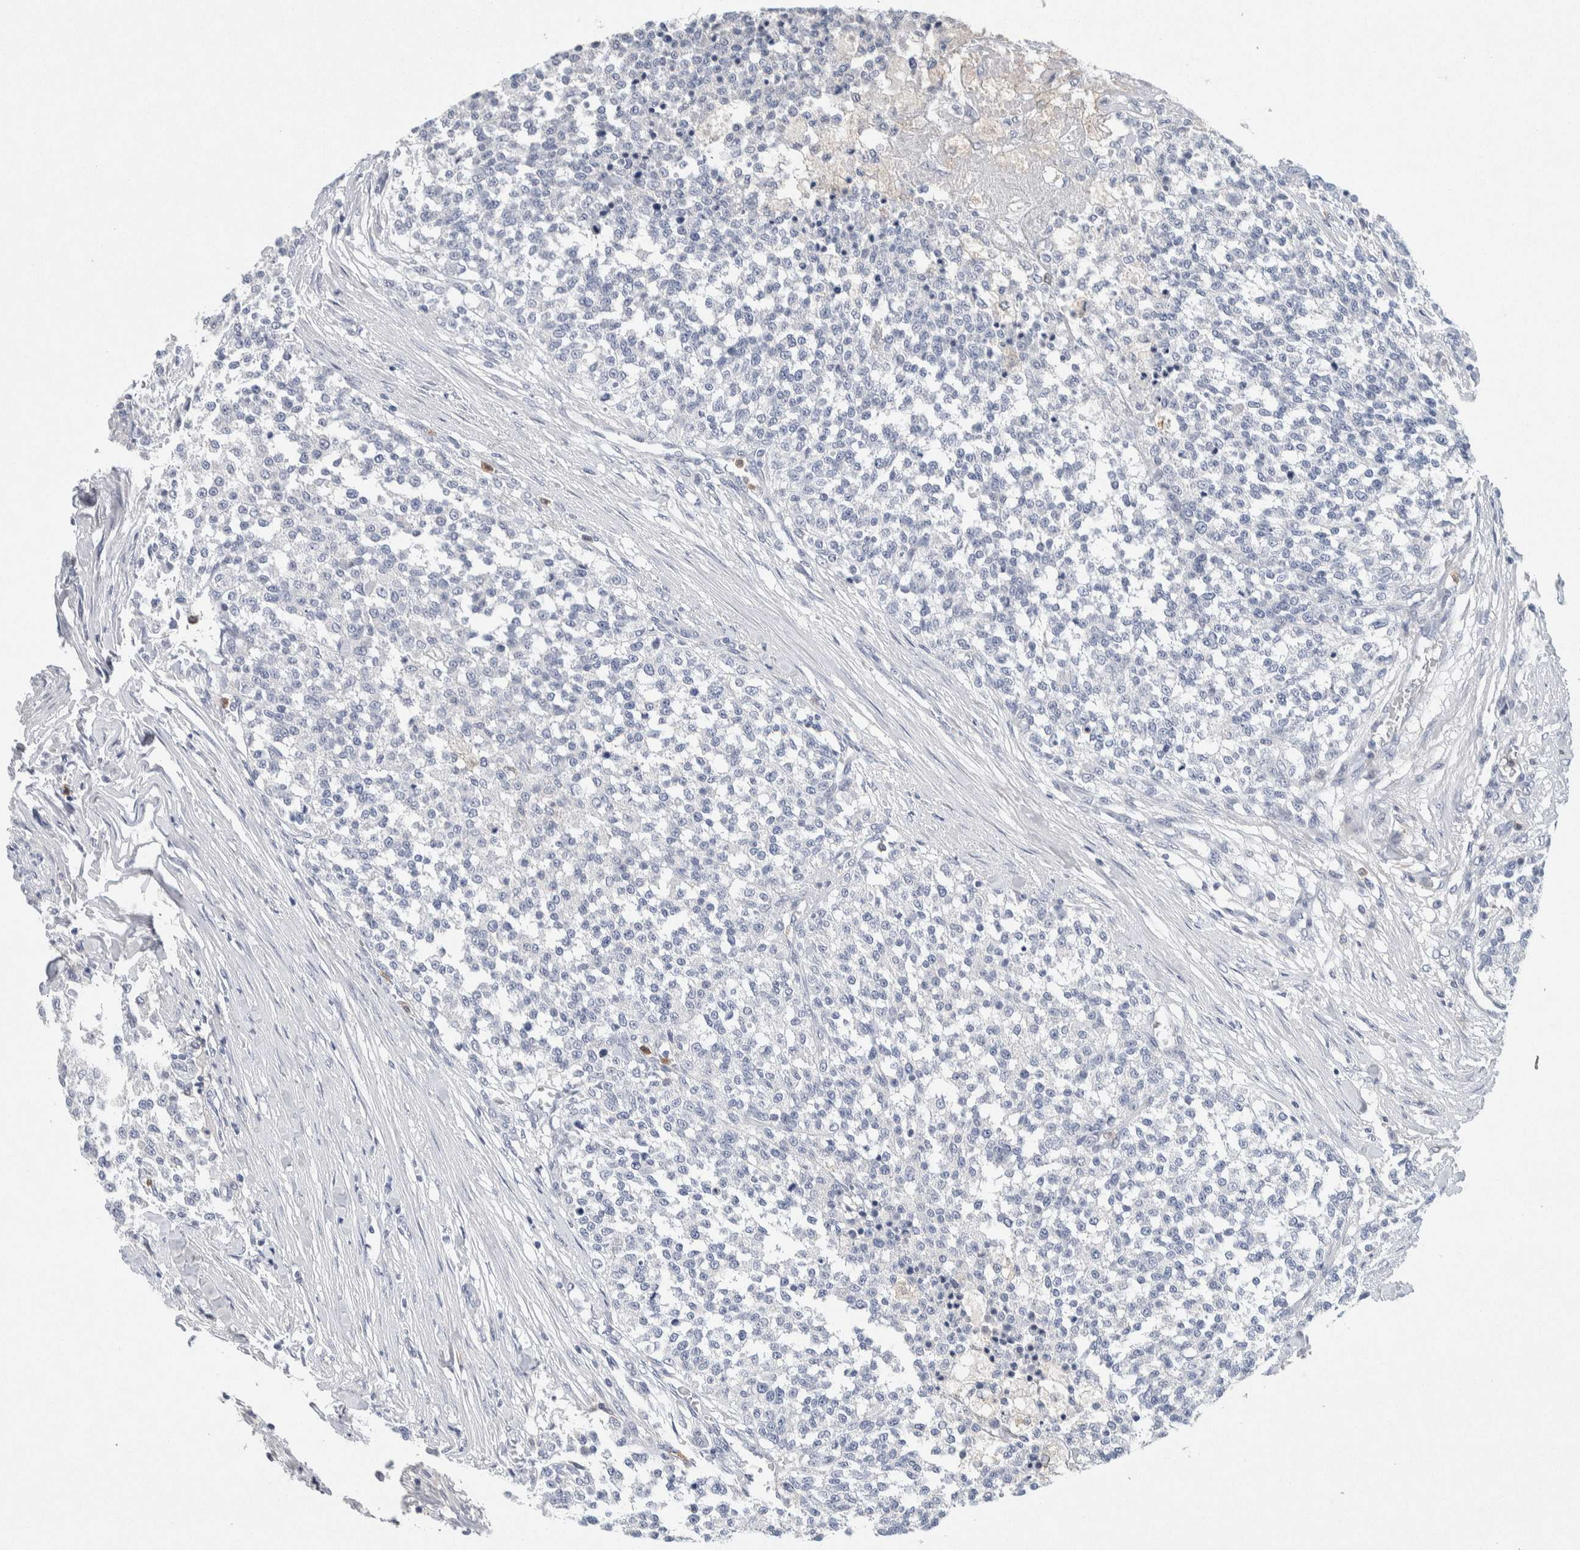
{"staining": {"intensity": "negative", "quantity": "none", "location": "none"}, "tissue": "testis cancer", "cell_type": "Tumor cells", "image_type": "cancer", "snomed": [{"axis": "morphology", "description": "Seminoma, NOS"}, {"axis": "topography", "description": "Testis"}], "caption": "An image of seminoma (testis) stained for a protein reveals no brown staining in tumor cells.", "gene": "NCF2", "patient": {"sex": "male", "age": 59}}